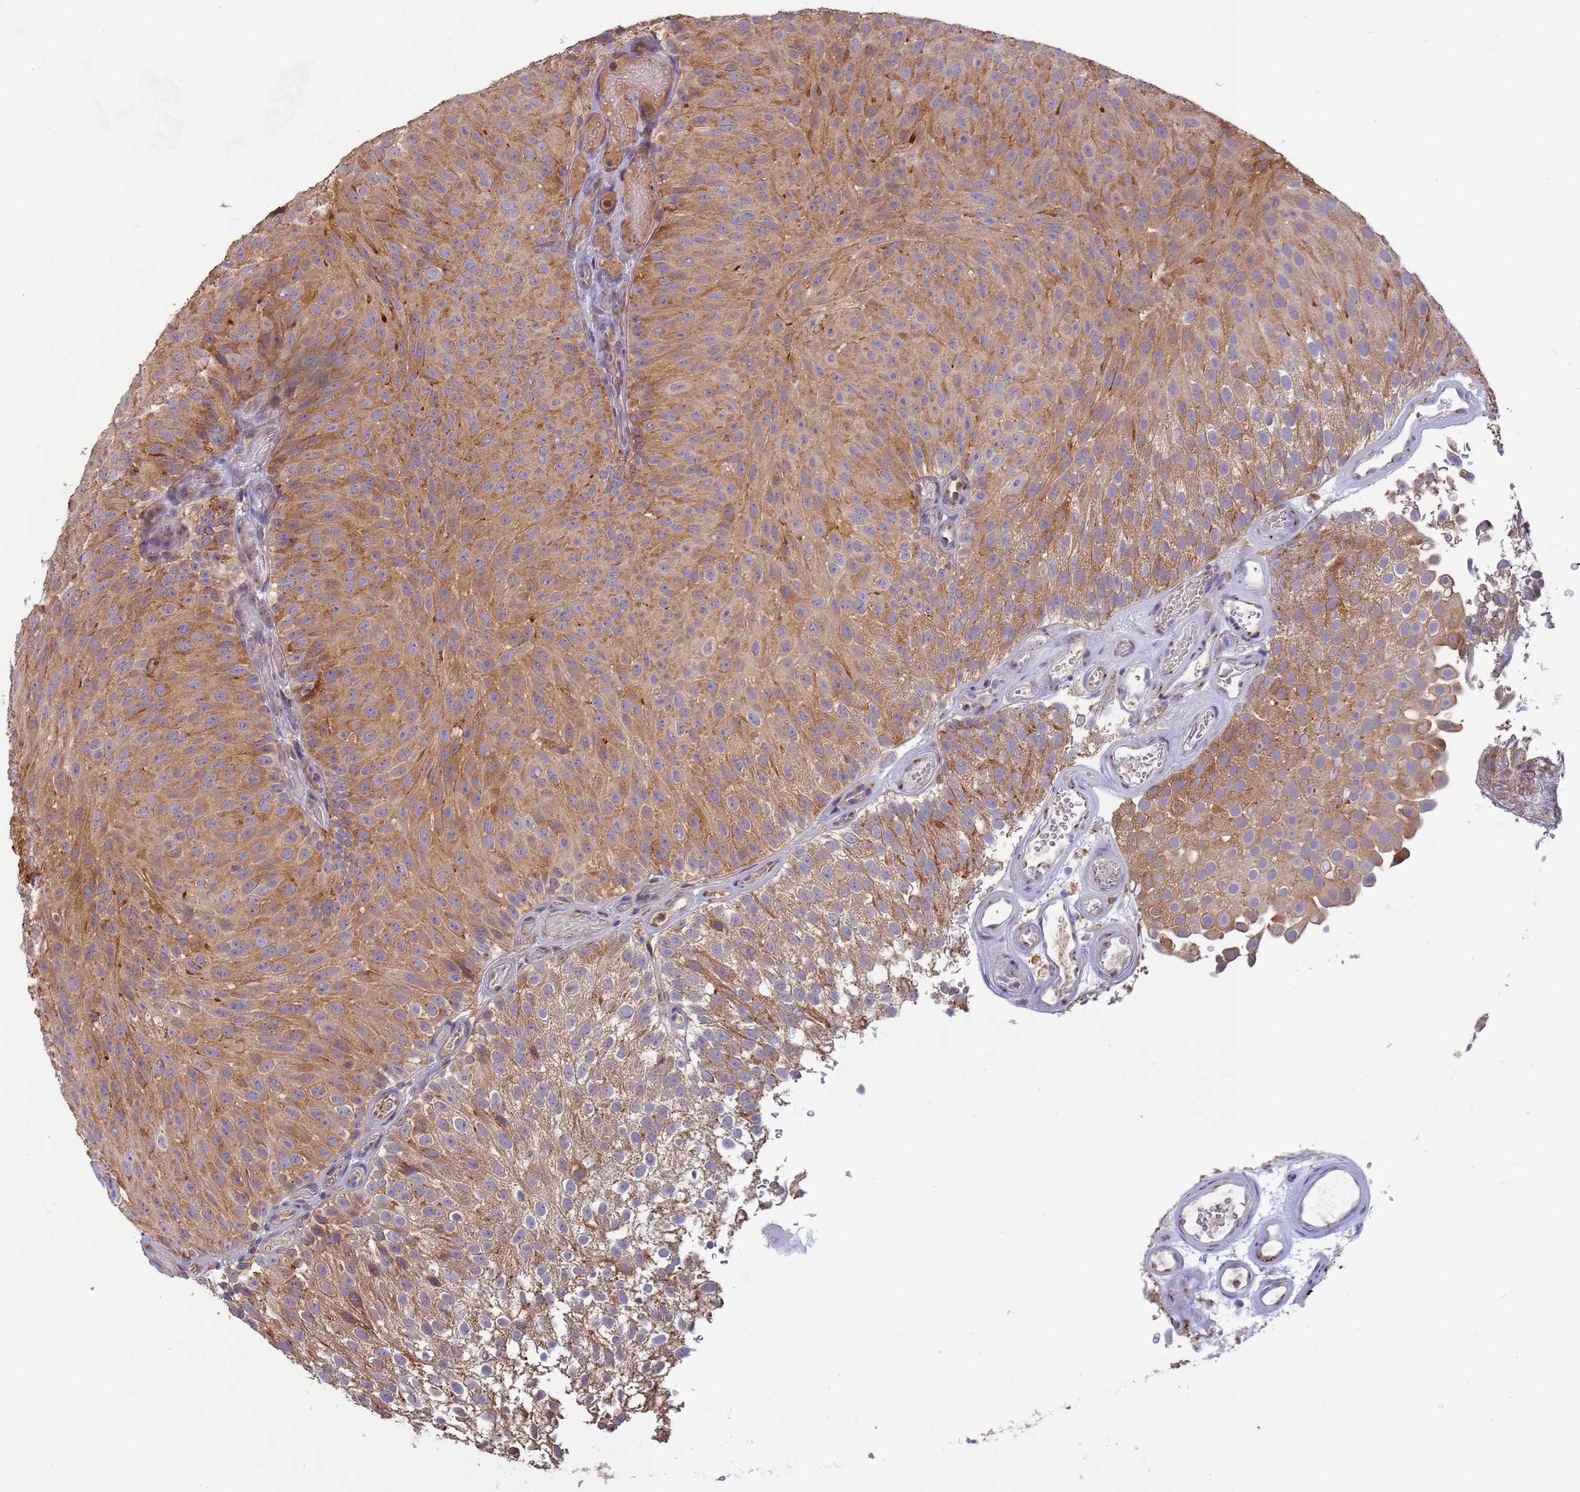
{"staining": {"intensity": "strong", "quantity": "25%-75%", "location": "cytoplasmic/membranous"}, "tissue": "urothelial cancer", "cell_type": "Tumor cells", "image_type": "cancer", "snomed": [{"axis": "morphology", "description": "Urothelial carcinoma, Low grade"}, {"axis": "topography", "description": "Urinary bladder"}], "caption": "Immunohistochemical staining of human urothelial cancer shows strong cytoplasmic/membranous protein expression in about 25%-75% of tumor cells.", "gene": "M6PR", "patient": {"sex": "male", "age": 78}}